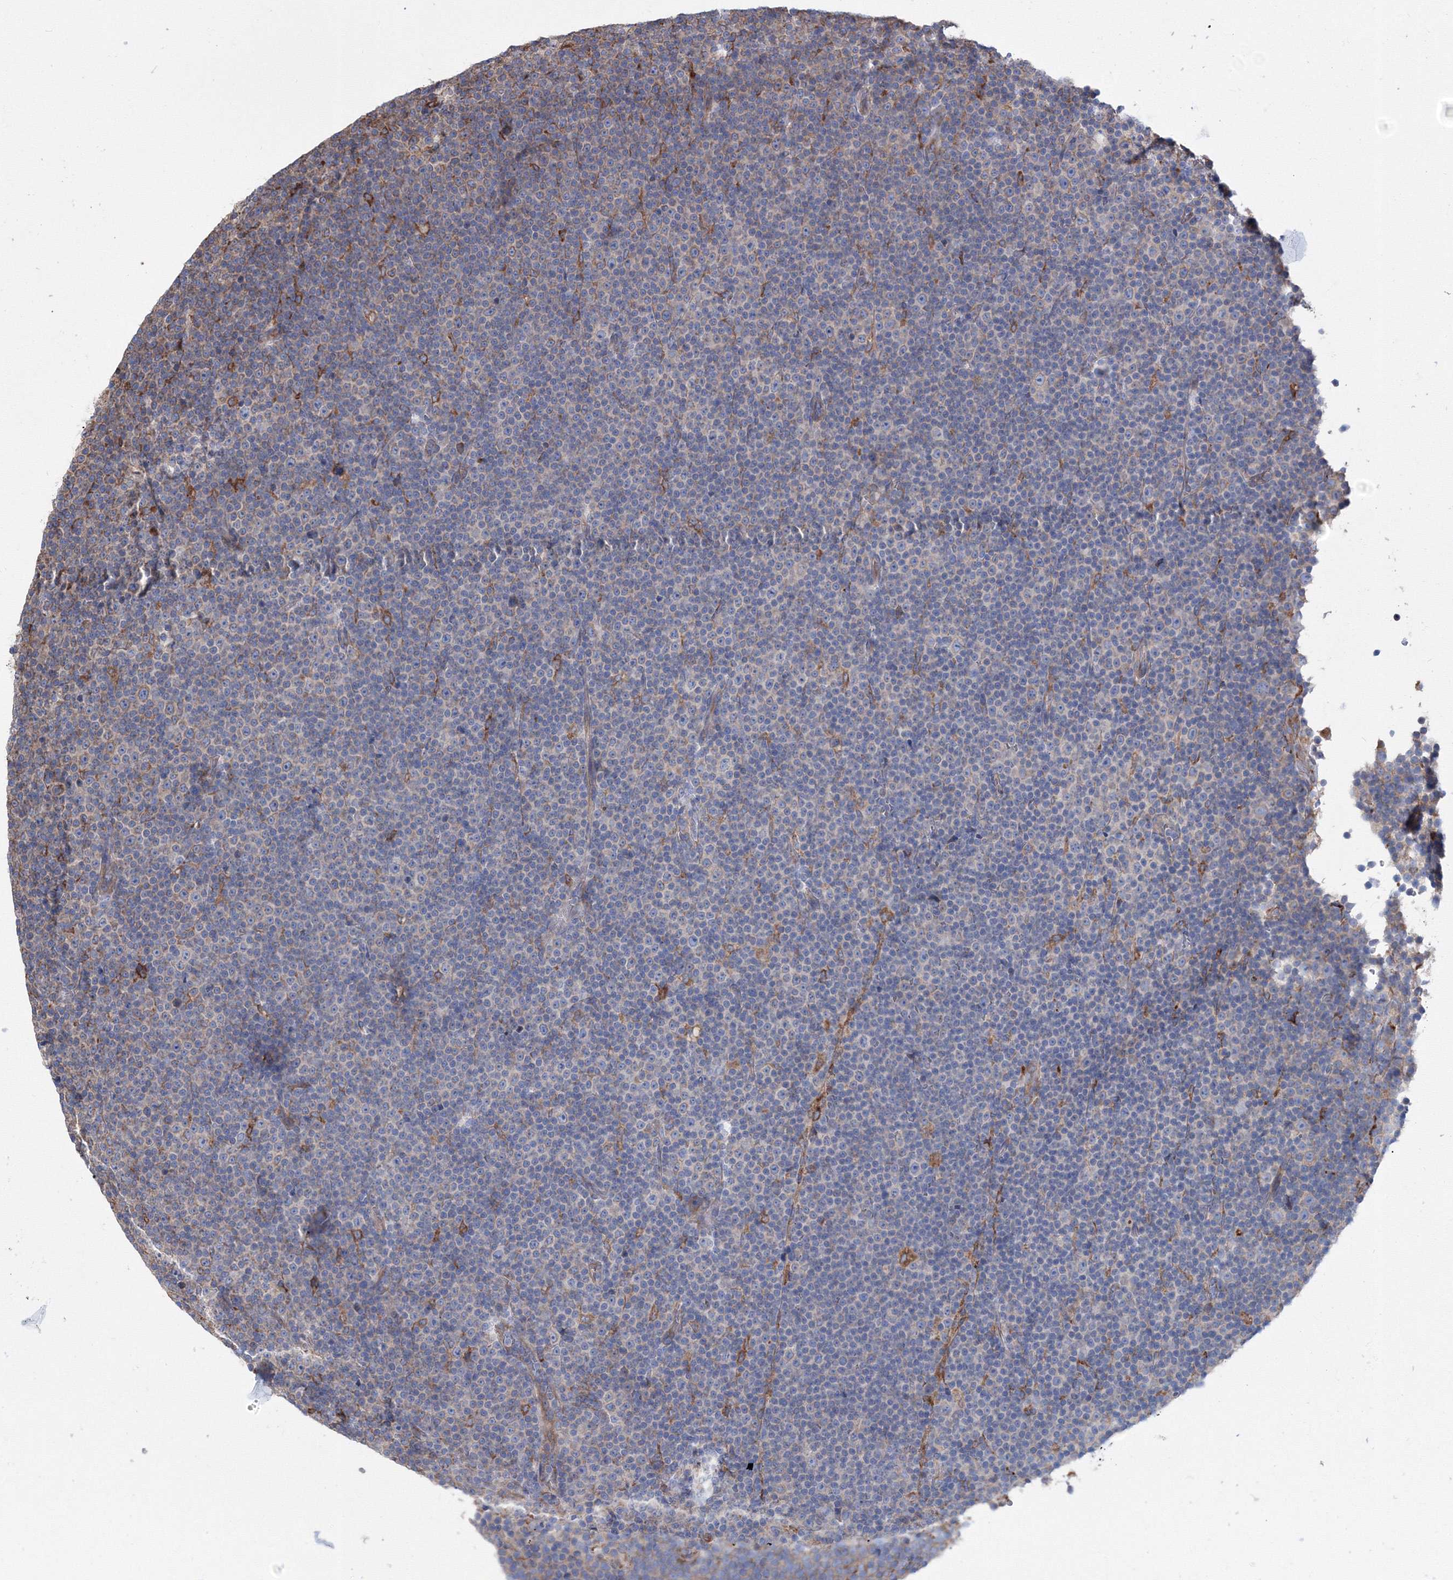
{"staining": {"intensity": "weak", "quantity": "<25%", "location": "cytoplasmic/membranous"}, "tissue": "lymphoma", "cell_type": "Tumor cells", "image_type": "cancer", "snomed": [{"axis": "morphology", "description": "Malignant lymphoma, non-Hodgkin's type, Low grade"}, {"axis": "topography", "description": "Lymph node"}], "caption": "Lymphoma stained for a protein using immunohistochemistry (IHC) reveals no staining tumor cells.", "gene": "VPS8", "patient": {"sex": "female", "age": 67}}